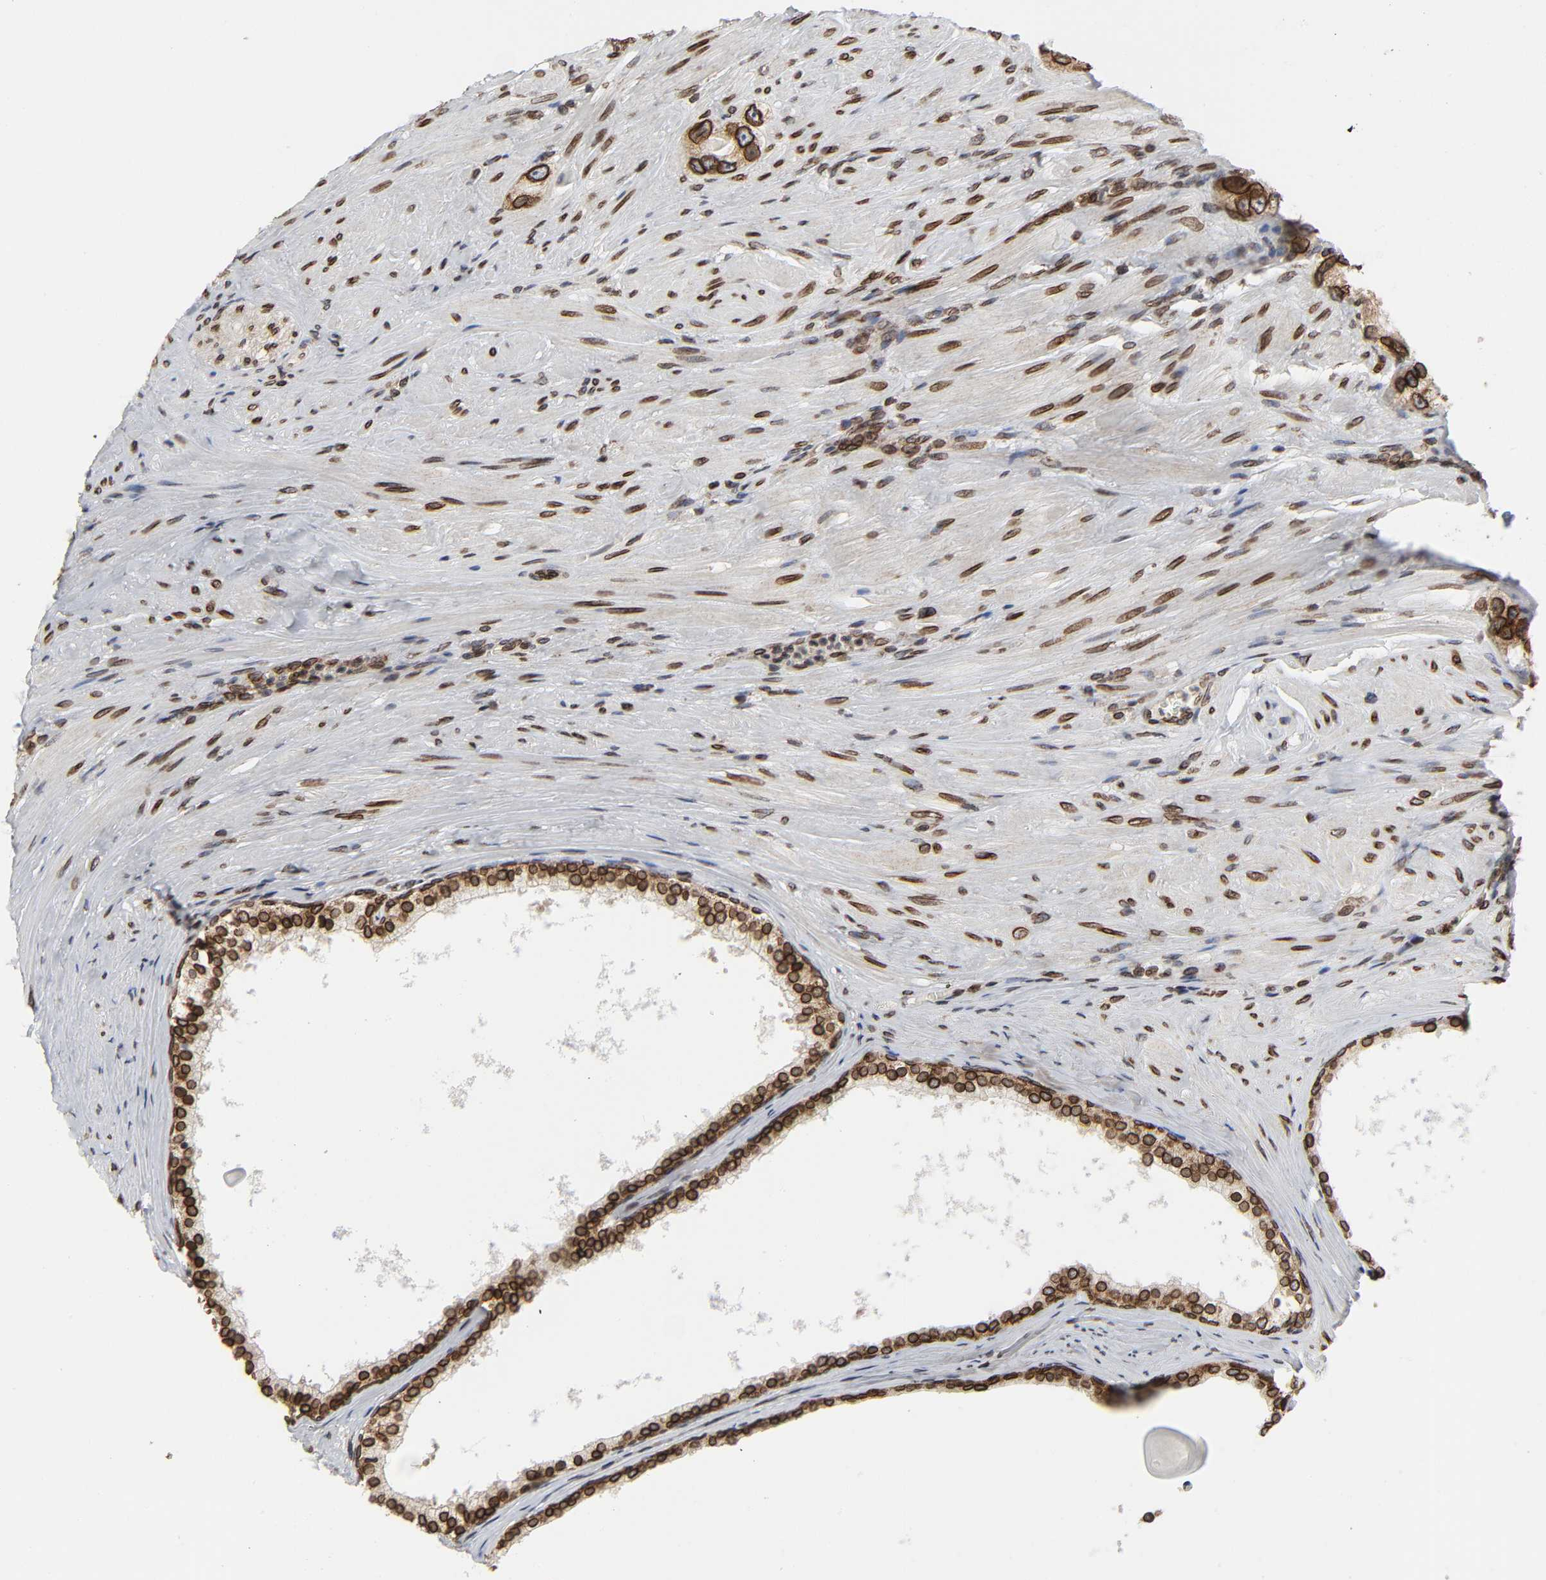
{"staining": {"intensity": "strong", "quantity": ">75%", "location": "cytoplasmic/membranous,nuclear"}, "tissue": "prostate cancer", "cell_type": "Tumor cells", "image_type": "cancer", "snomed": [{"axis": "morphology", "description": "Adenocarcinoma, High grade"}, {"axis": "topography", "description": "Prostate"}], "caption": "Protein analysis of prostate cancer (high-grade adenocarcinoma) tissue demonstrates strong cytoplasmic/membranous and nuclear staining in approximately >75% of tumor cells.", "gene": "RANGAP1", "patient": {"sex": "male", "age": 63}}